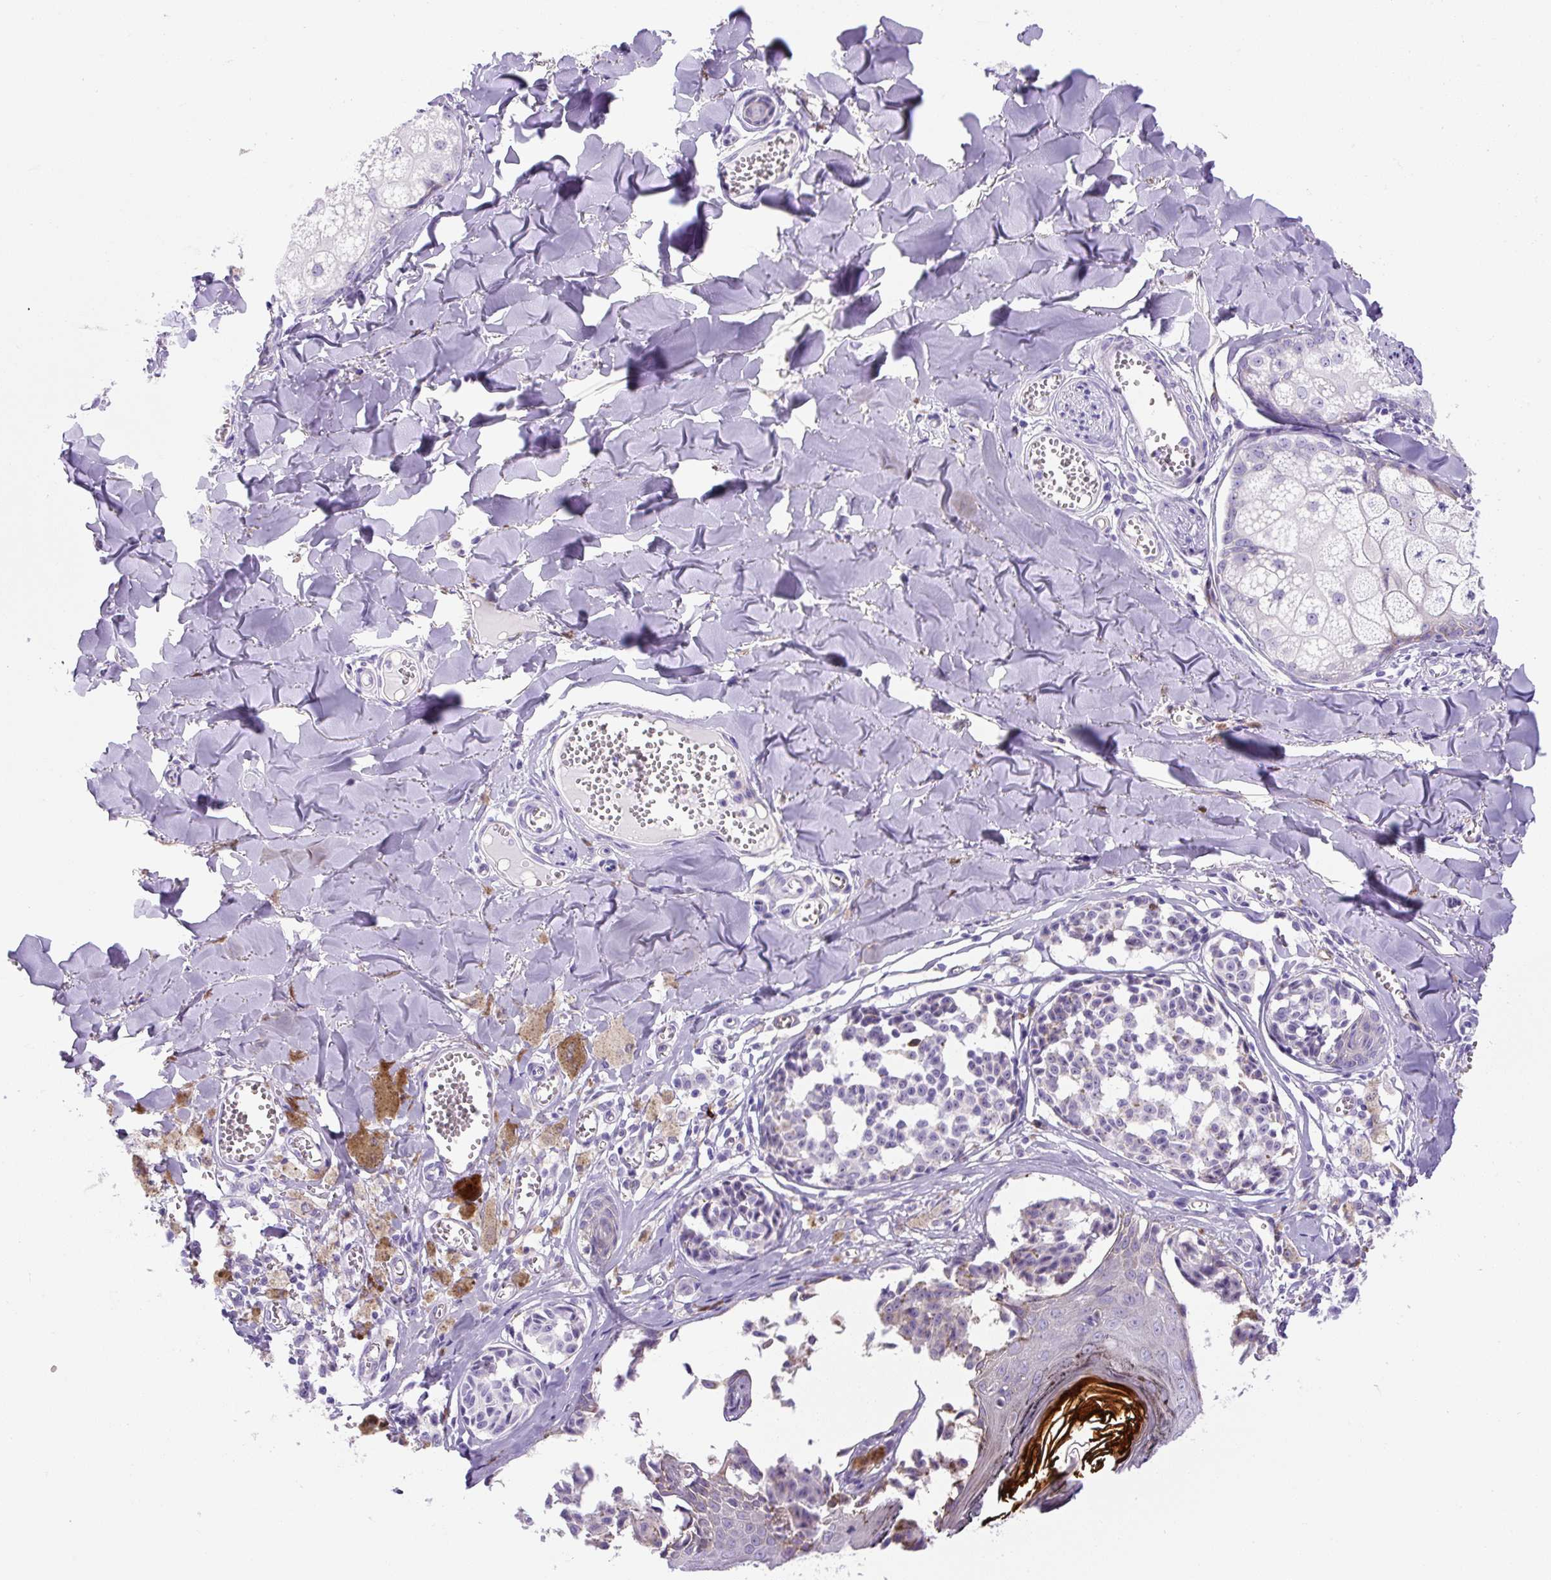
{"staining": {"intensity": "negative", "quantity": "none", "location": "none"}, "tissue": "melanoma", "cell_type": "Tumor cells", "image_type": "cancer", "snomed": [{"axis": "morphology", "description": "Malignant melanoma, NOS"}, {"axis": "topography", "description": "Skin"}], "caption": "High magnification brightfield microscopy of malignant melanoma stained with DAB (3,3'-diaminobenzidine) (brown) and counterstained with hematoxylin (blue): tumor cells show no significant positivity. The staining is performed using DAB (3,3'-diaminobenzidine) brown chromogen with nuclei counter-stained in using hematoxylin.", "gene": "ASB4", "patient": {"sex": "female", "age": 43}}